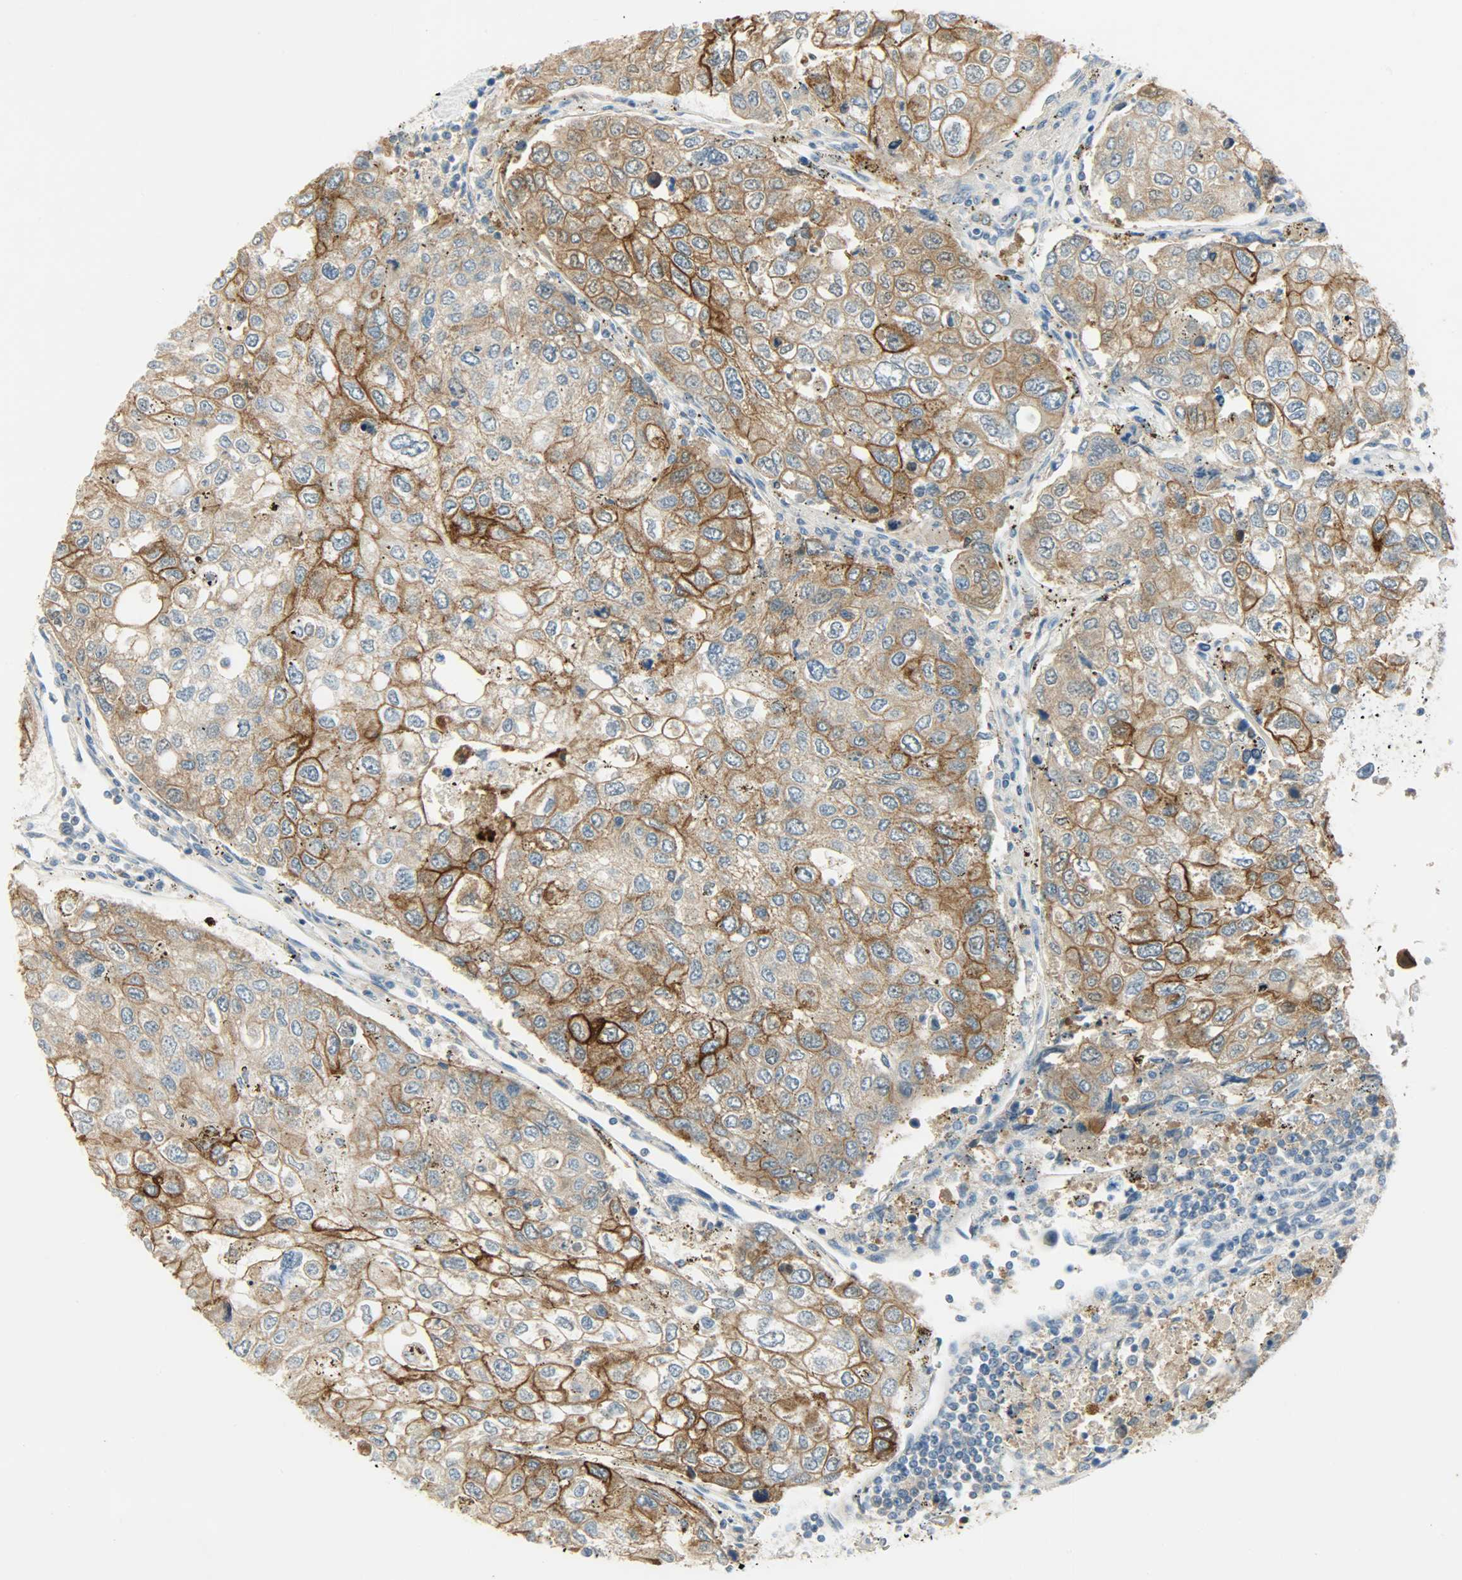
{"staining": {"intensity": "strong", "quantity": ">75%", "location": "cytoplasmic/membranous"}, "tissue": "urothelial cancer", "cell_type": "Tumor cells", "image_type": "cancer", "snomed": [{"axis": "morphology", "description": "Urothelial carcinoma, High grade"}, {"axis": "topography", "description": "Lymph node"}, {"axis": "topography", "description": "Urinary bladder"}], "caption": "Tumor cells show high levels of strong cytoplasmic/membranous expression in about >75% of cells in human urothelial cancer. (IHC, brightfield microscopy, high magnification).", "gene": "DSG2", "patient": {"sex": "male", "age": 51}}